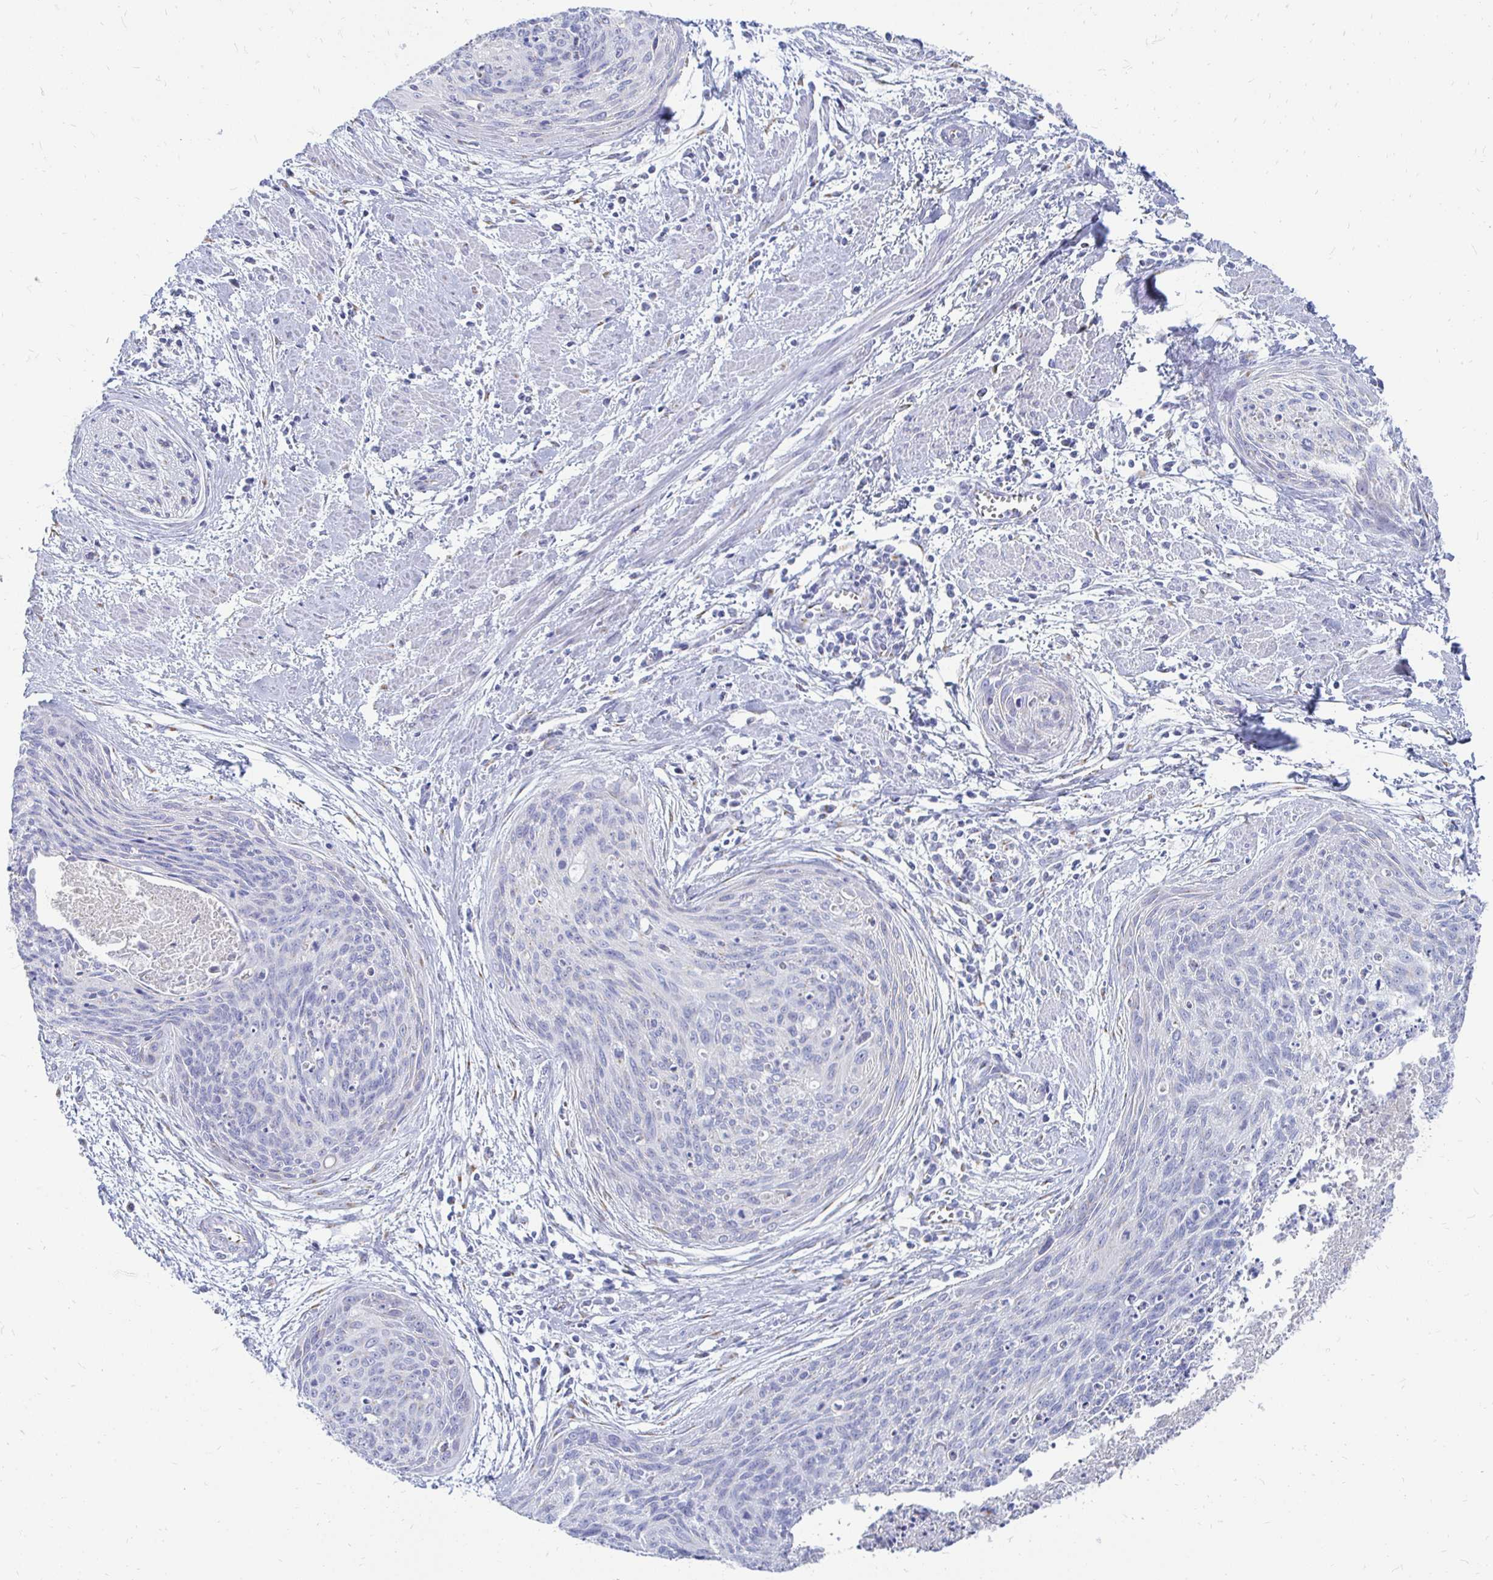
{"staining": {"intensity": "negative", "quantity": "none", "location": "none"}, "tissue": "cervical cancer", "cell_type": "Tumor cells", "image_type": "cancer", "snomed": [{"axis": "morphology", "description": "Squamous cell carcinoma, NOS"}, {"axis": "topography", "description": "Cervix"}], "caption": "Human cervical cancer (squamous cell carcinoma) stained for a protein using immunohistochemistry displays no positivity in tumor cells.", "gene": "PAGE4", "patient": {"sex": "female", "age": 55}}